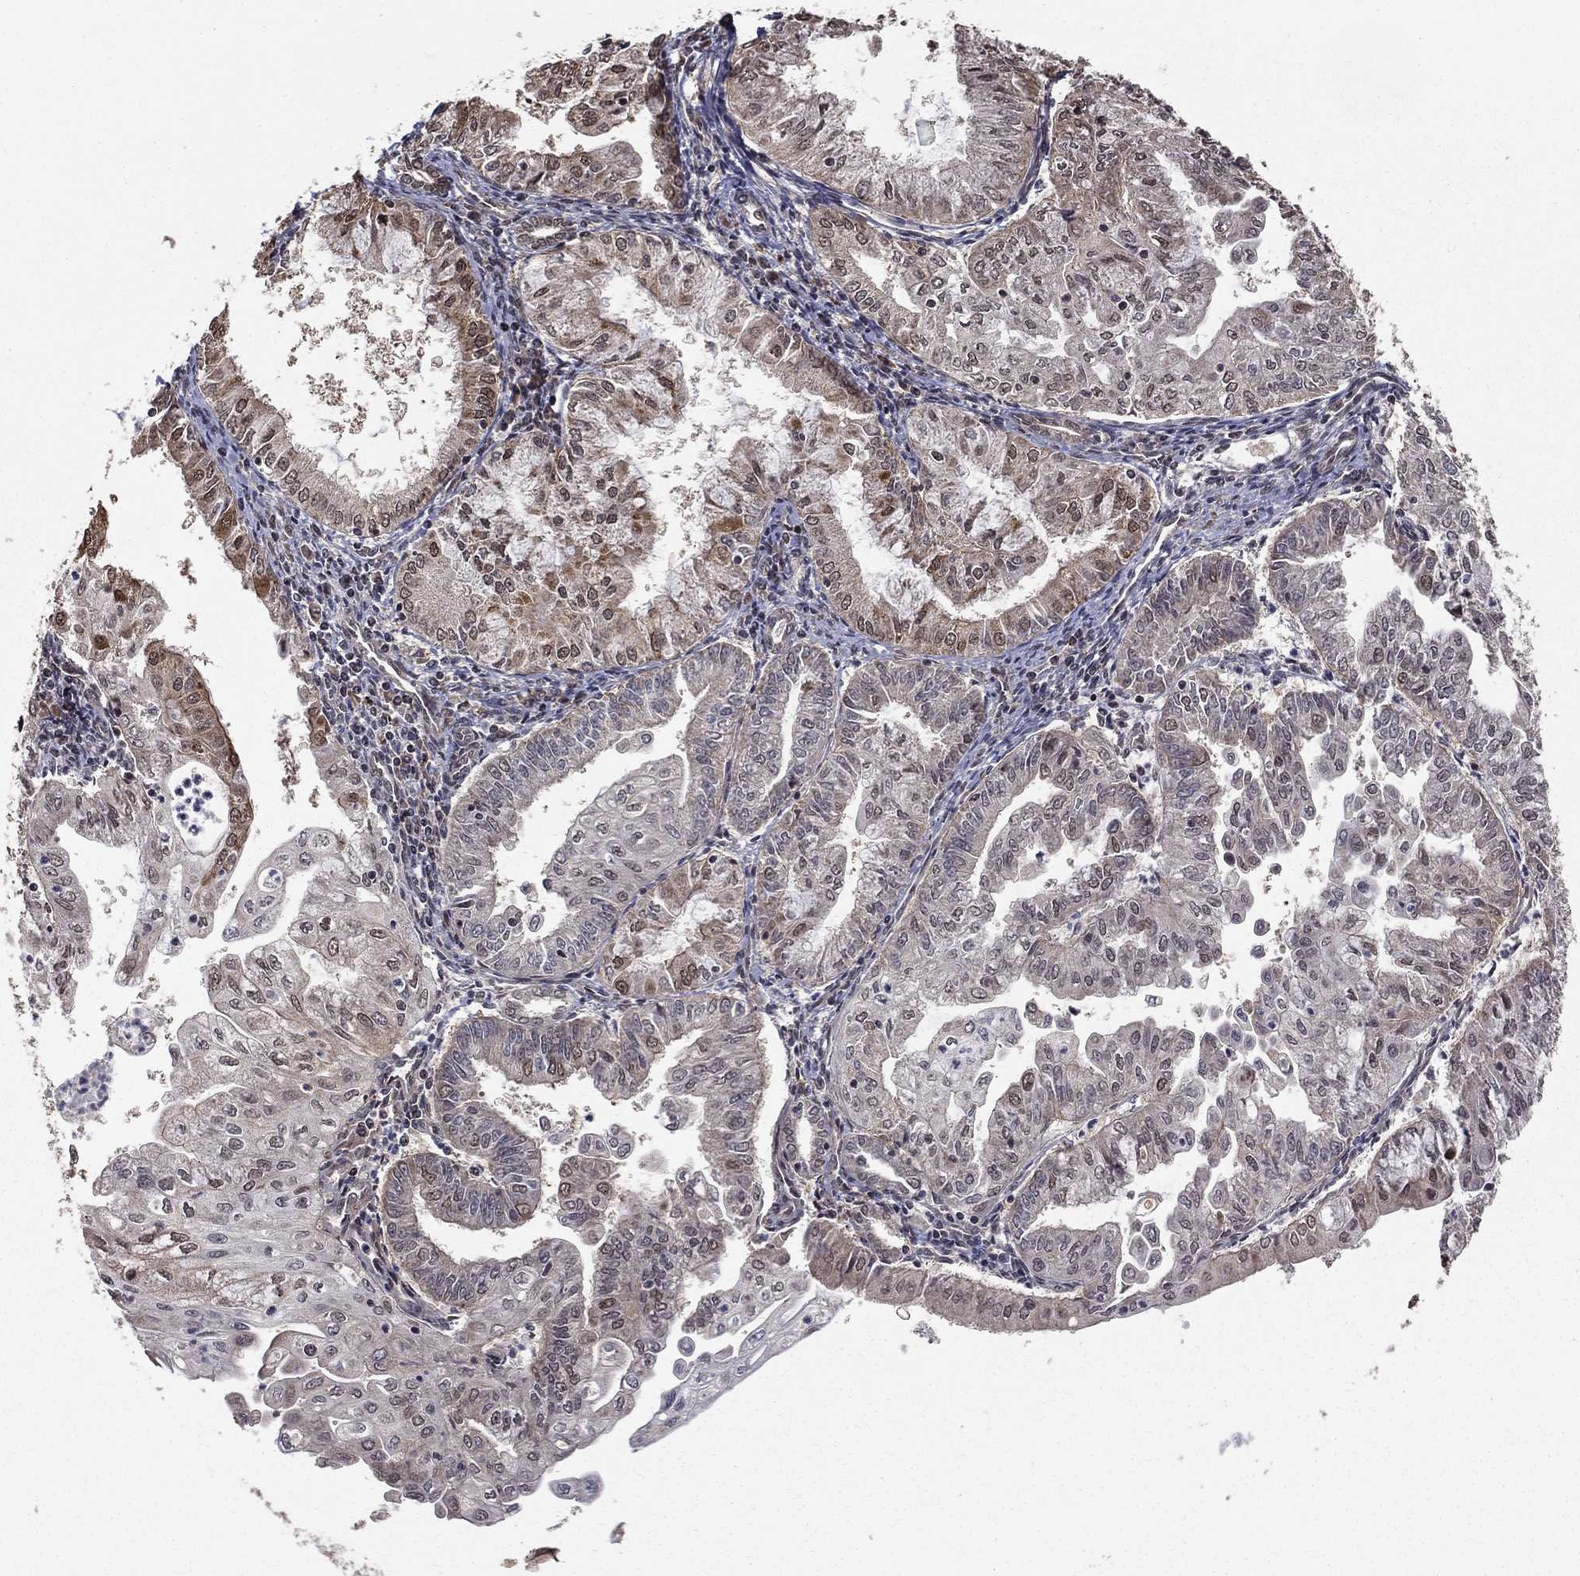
{"staining": {"intensity": "moderate", "quantity": "<25%", "location": "cytoplasmic/membranous"}, "tissue": "endometrial cancer", "cell_type": "Tumor cells", "image_type": "cancer", "snomed": [{"axis": "morphology", "description": "Adenocarcinoma, NOS"}, {"axis": "topography", "description": "Endometrium"}], "caption": "Moderate cytoplasmic/membranous protein positivity is appreciated in about <25% of tumor cells in endometrial cancer (adenocarcinoma). The protein is shown in brown color, while the nuclei are stained blue.", "gene": "ACOT13", "patient": {"sex": "female", "age": 56}}